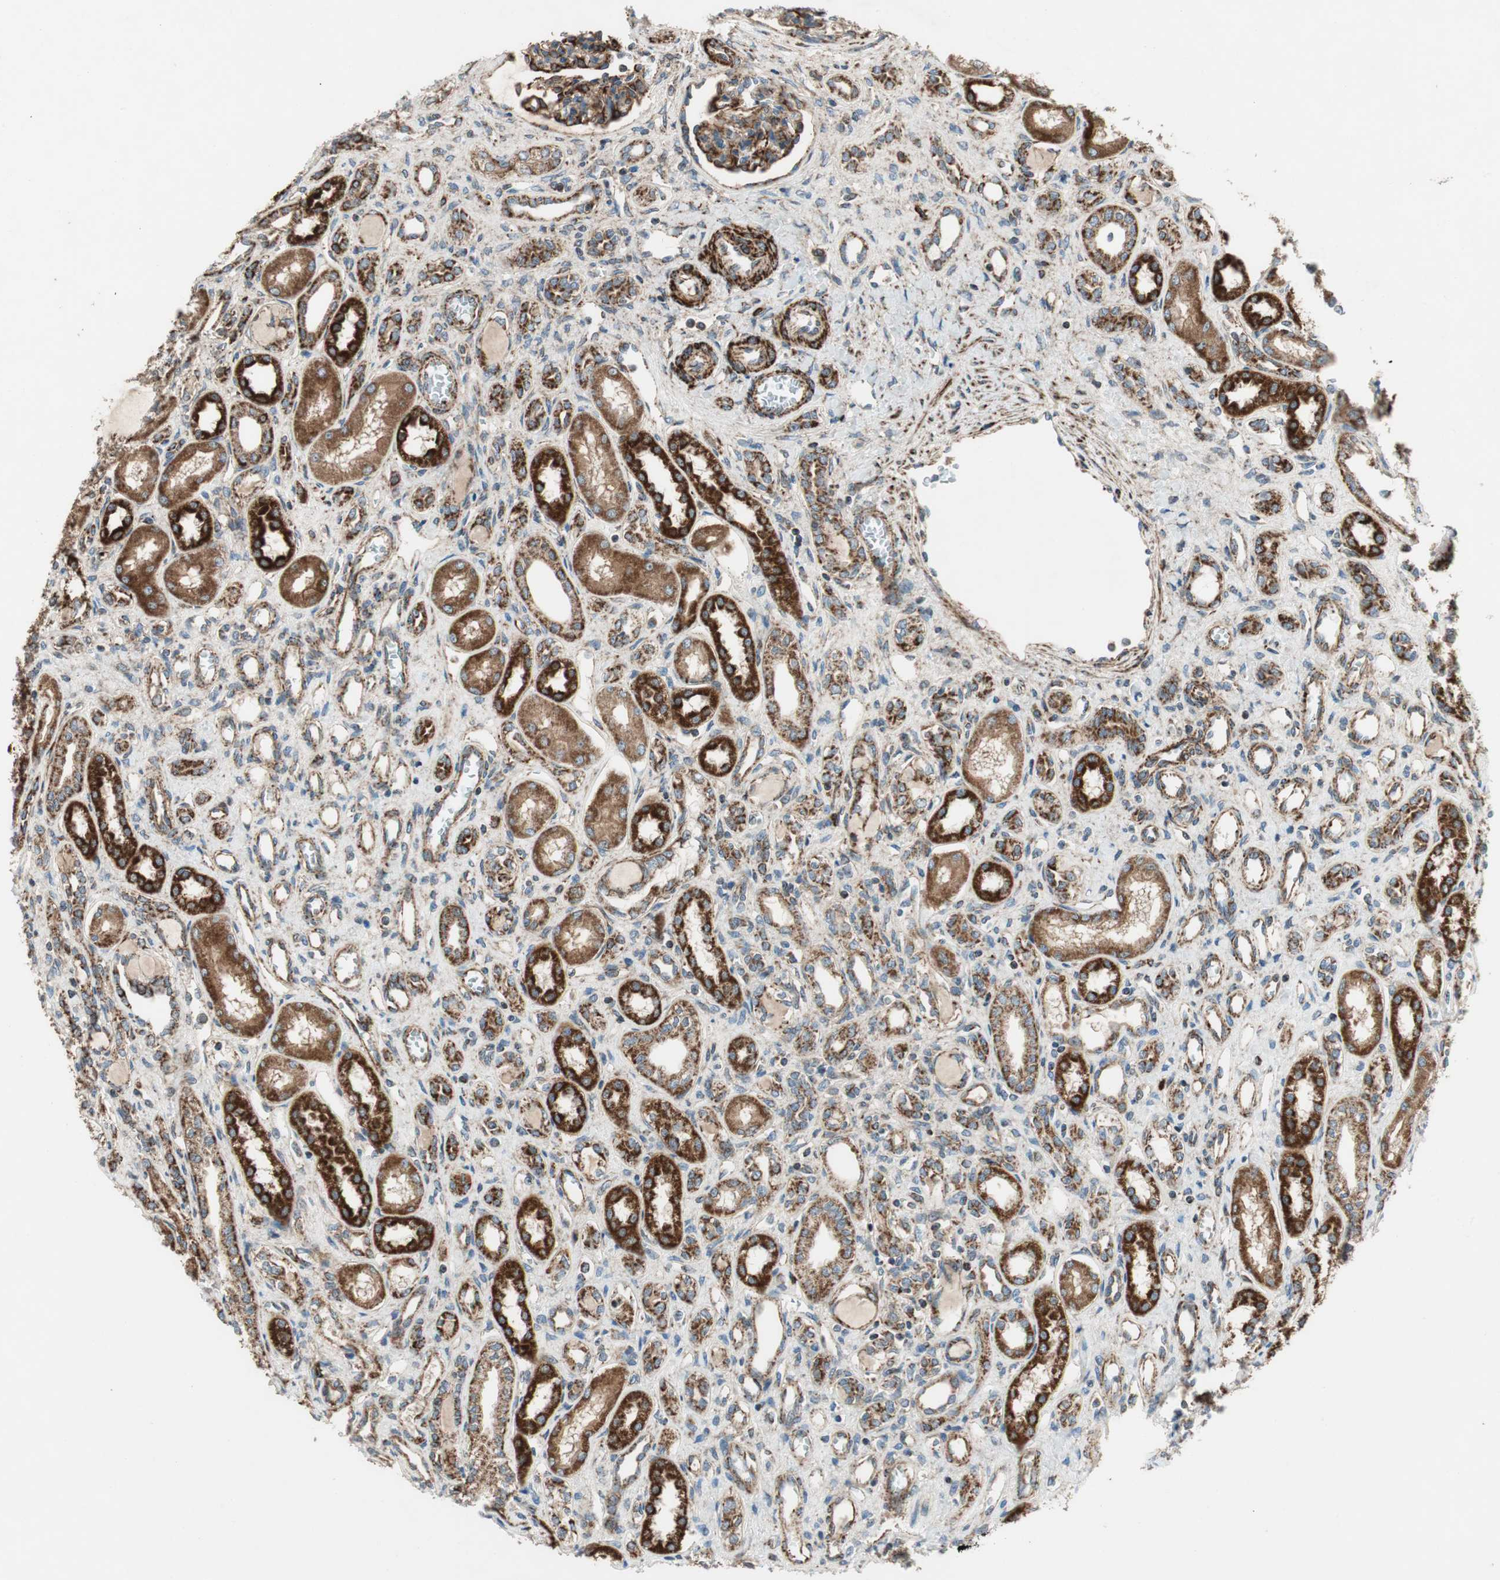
{"staining": {"intensity": "strong", "quantity": ">75%", "location": "cytoplasmic/membranous"}, "tissue": "kidney", "cell_type": "Cells in glomeruli", "image_type": "normal", "snomed": [{"axis": "morphology", "description": "Normal tissue, NOS"}, {"axis": "topography", "description": "Kidney"}], "caption": "About >75% of cells in glomeruli in benign human kidney show strong cytoplasmic/membranous protein positivity as visualized by brown immunohistochemical staining.", "gene": "AKAP1", "patient": {"sex": "male", "age": 7}}